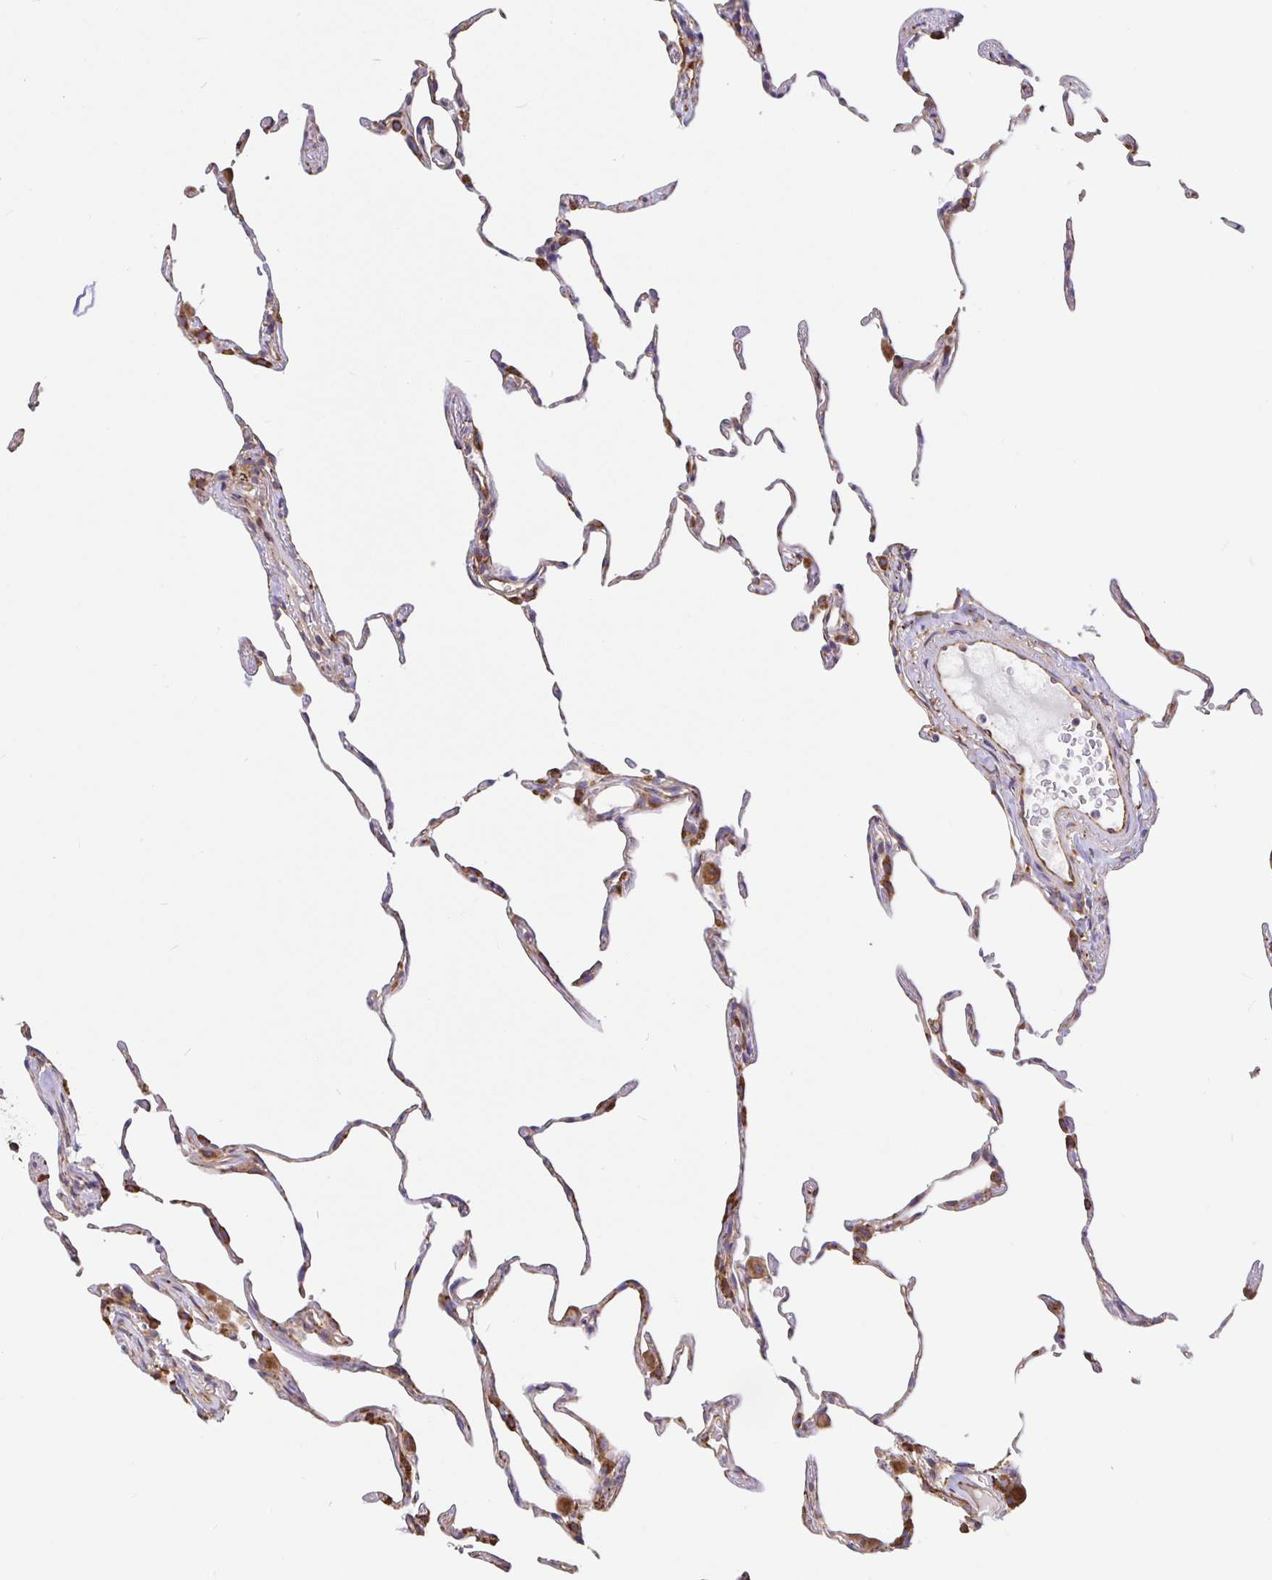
{"staining": {"intensity": "moderate", "quantity": "25%-75%", "location": "cytoplasmic/membranous"}, "tissue": "lung", "cell_type": "Alveolar cells", "image_type": "normal", "snomed": [{"axis": "morphology", "description": "Normal tissue, NOS"}, {"axis": "topography", "description": "Lung"}], "caption": "Immunohistochemistry (IHC) micrograph of normal lung stained for a protein (brown), which reveals medium levels of moderate cytoplasmic/membranous positivity in about 25%-75% of alveolar cells.", "gene": "MAOA", "patient": {"sex": "female", "age": 57}}